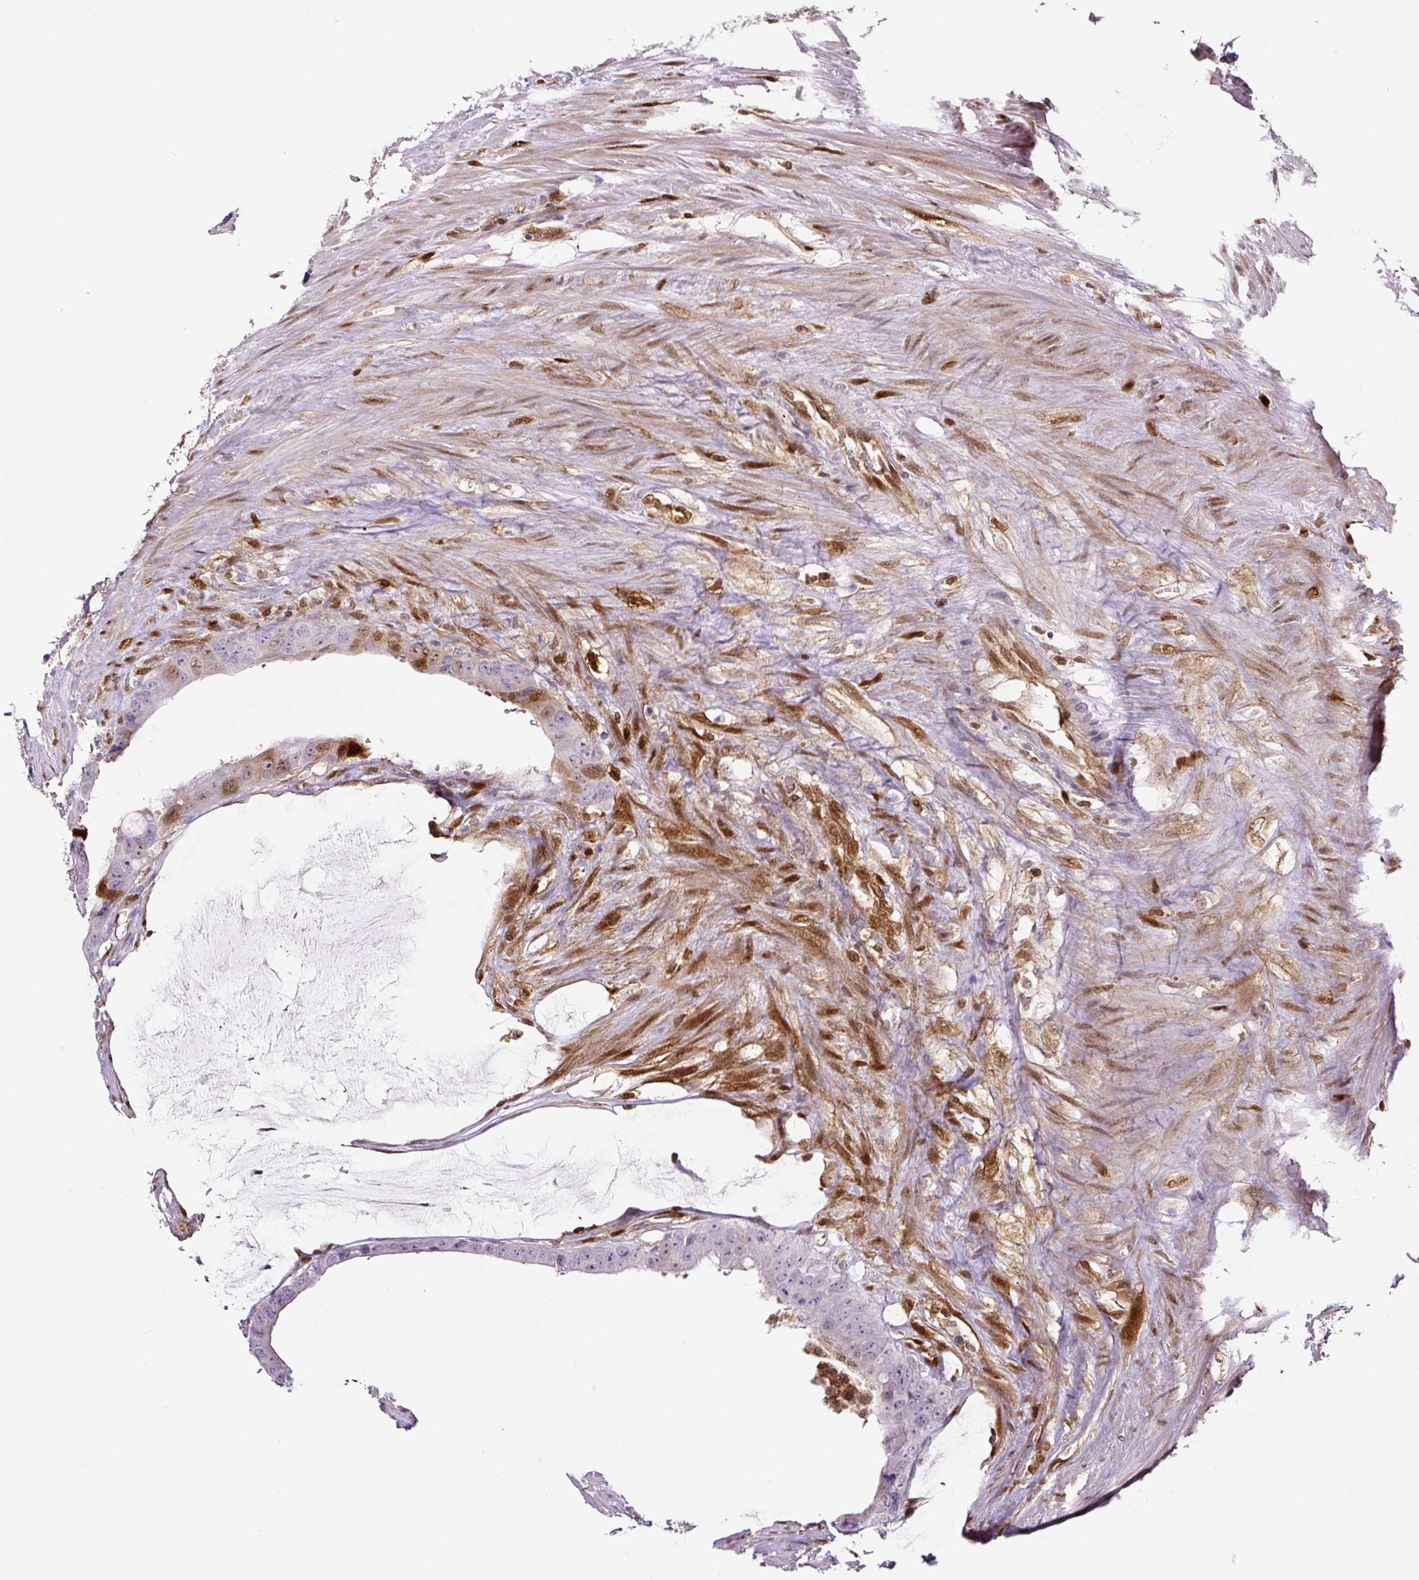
{"staining": {"intensity": "negative", "quantity": "none", "location": "none"}, "tissue": "colorectal cancer", "cell_type": "Tumor cells", "image_type": "cancer", "snomed": [{"axis": "morphology", "description": "Adenocarcinoma, NOS"}, {"axis": "topography", "description": "Rectum"}], "caption": "This is an IHC photomicrograph of human colorectal cancer (adenocarcinoma). There is no positivity in tumor cells.", "gene": "ANXA1", "patient": {"sex": "male", "age": 78}}